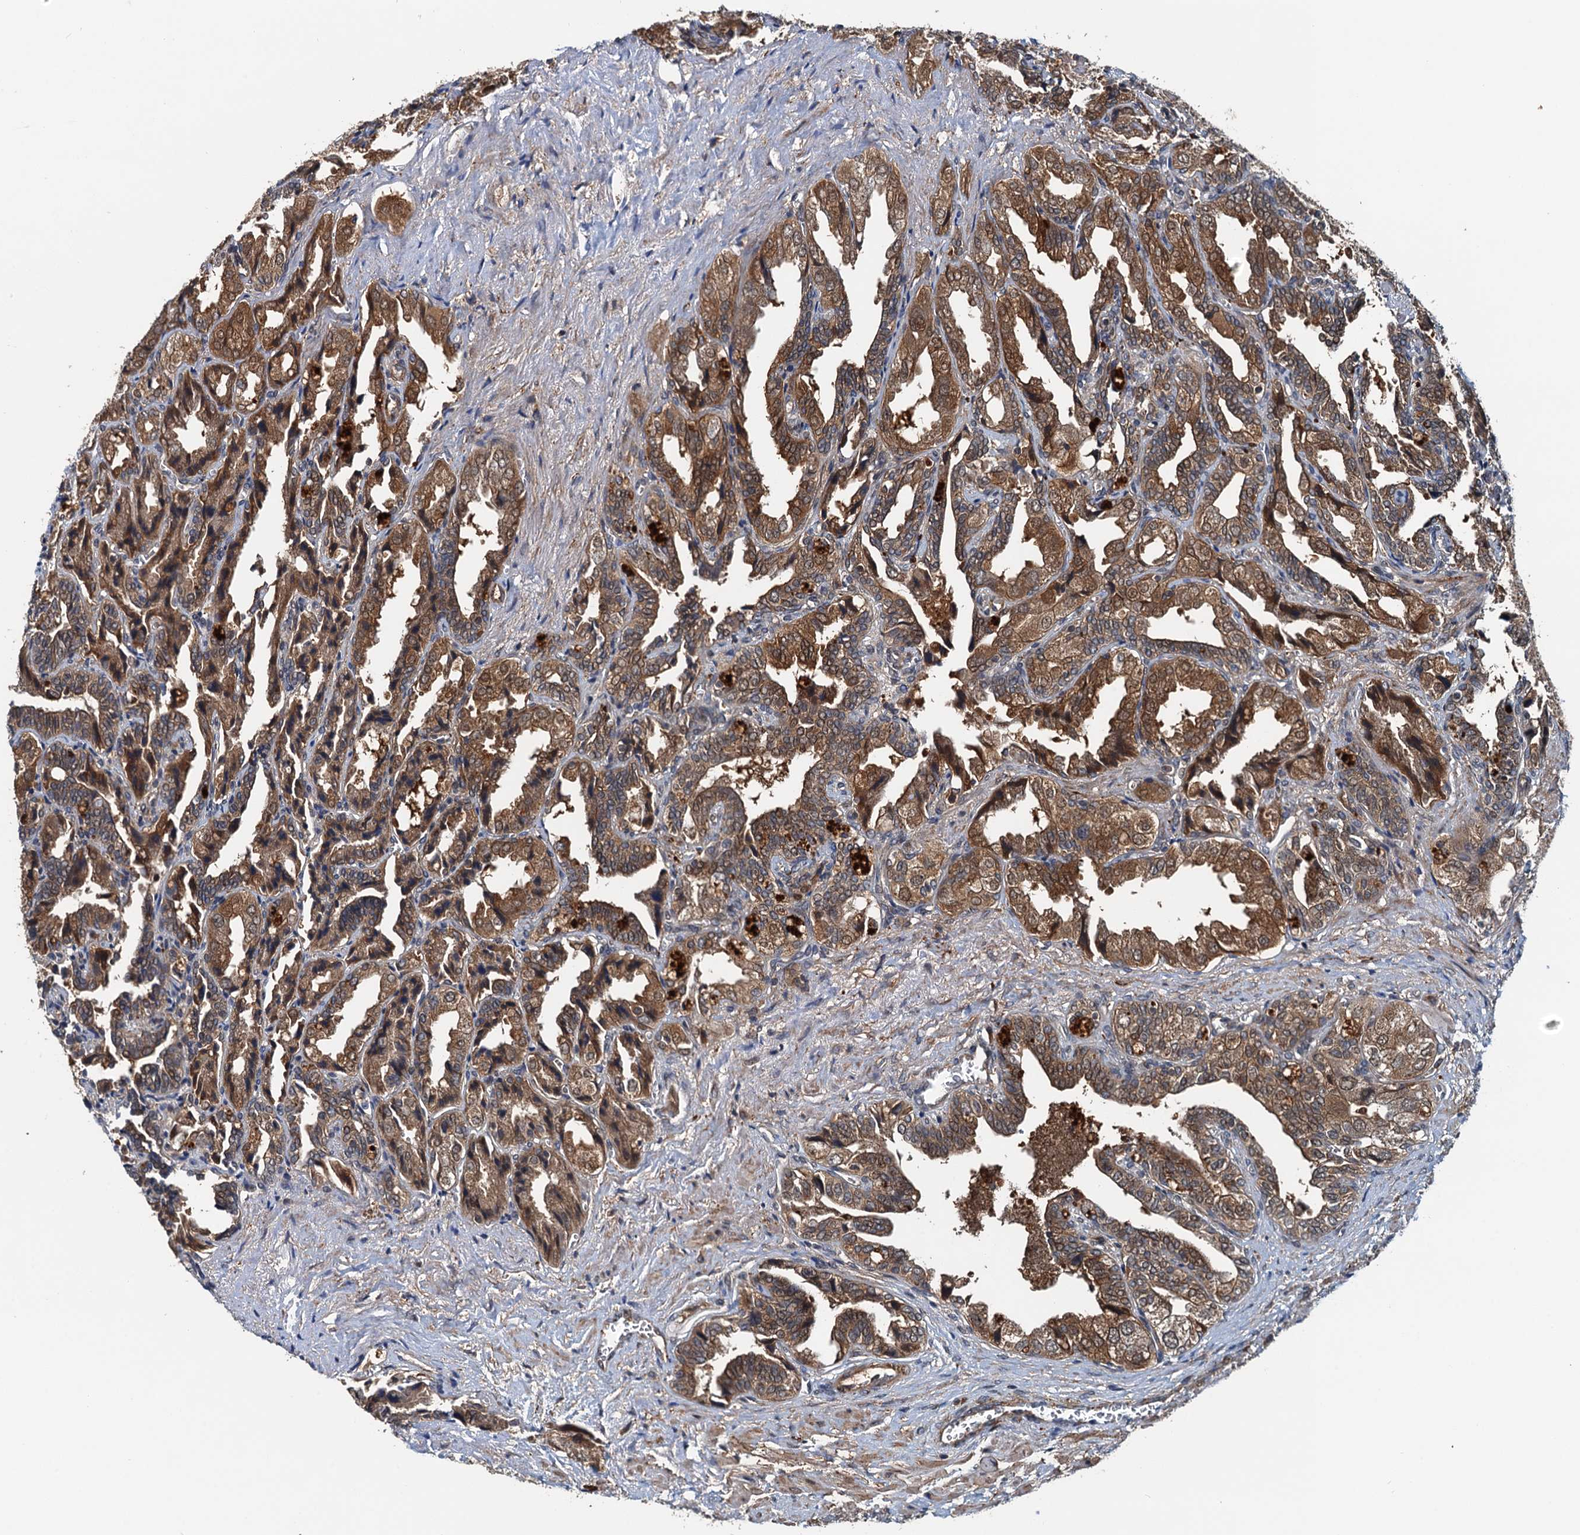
{"staining": {"intensity": "strong", "quantity": "25%-75%", "location": "cytoplasmic/membranous"}, "tissue": "seminal vesicle", "cell_type": "Glandular cells", "image_type": "normal", "snomed": [{"axis": "morphology", "description": "Normal tissue, NOS"}, {"axis": "topography", "description": "Seminal veicle"}], "caption": "An immunohistochemistry histopathology image of unremarkable tissue is shown. Protein staining in brown labels strong cytoplasmic/membranous positivity in seminal vesicle within glandular cells.", "gene": "AAGAB", "patient": {"sex": "male", "age": 63}}